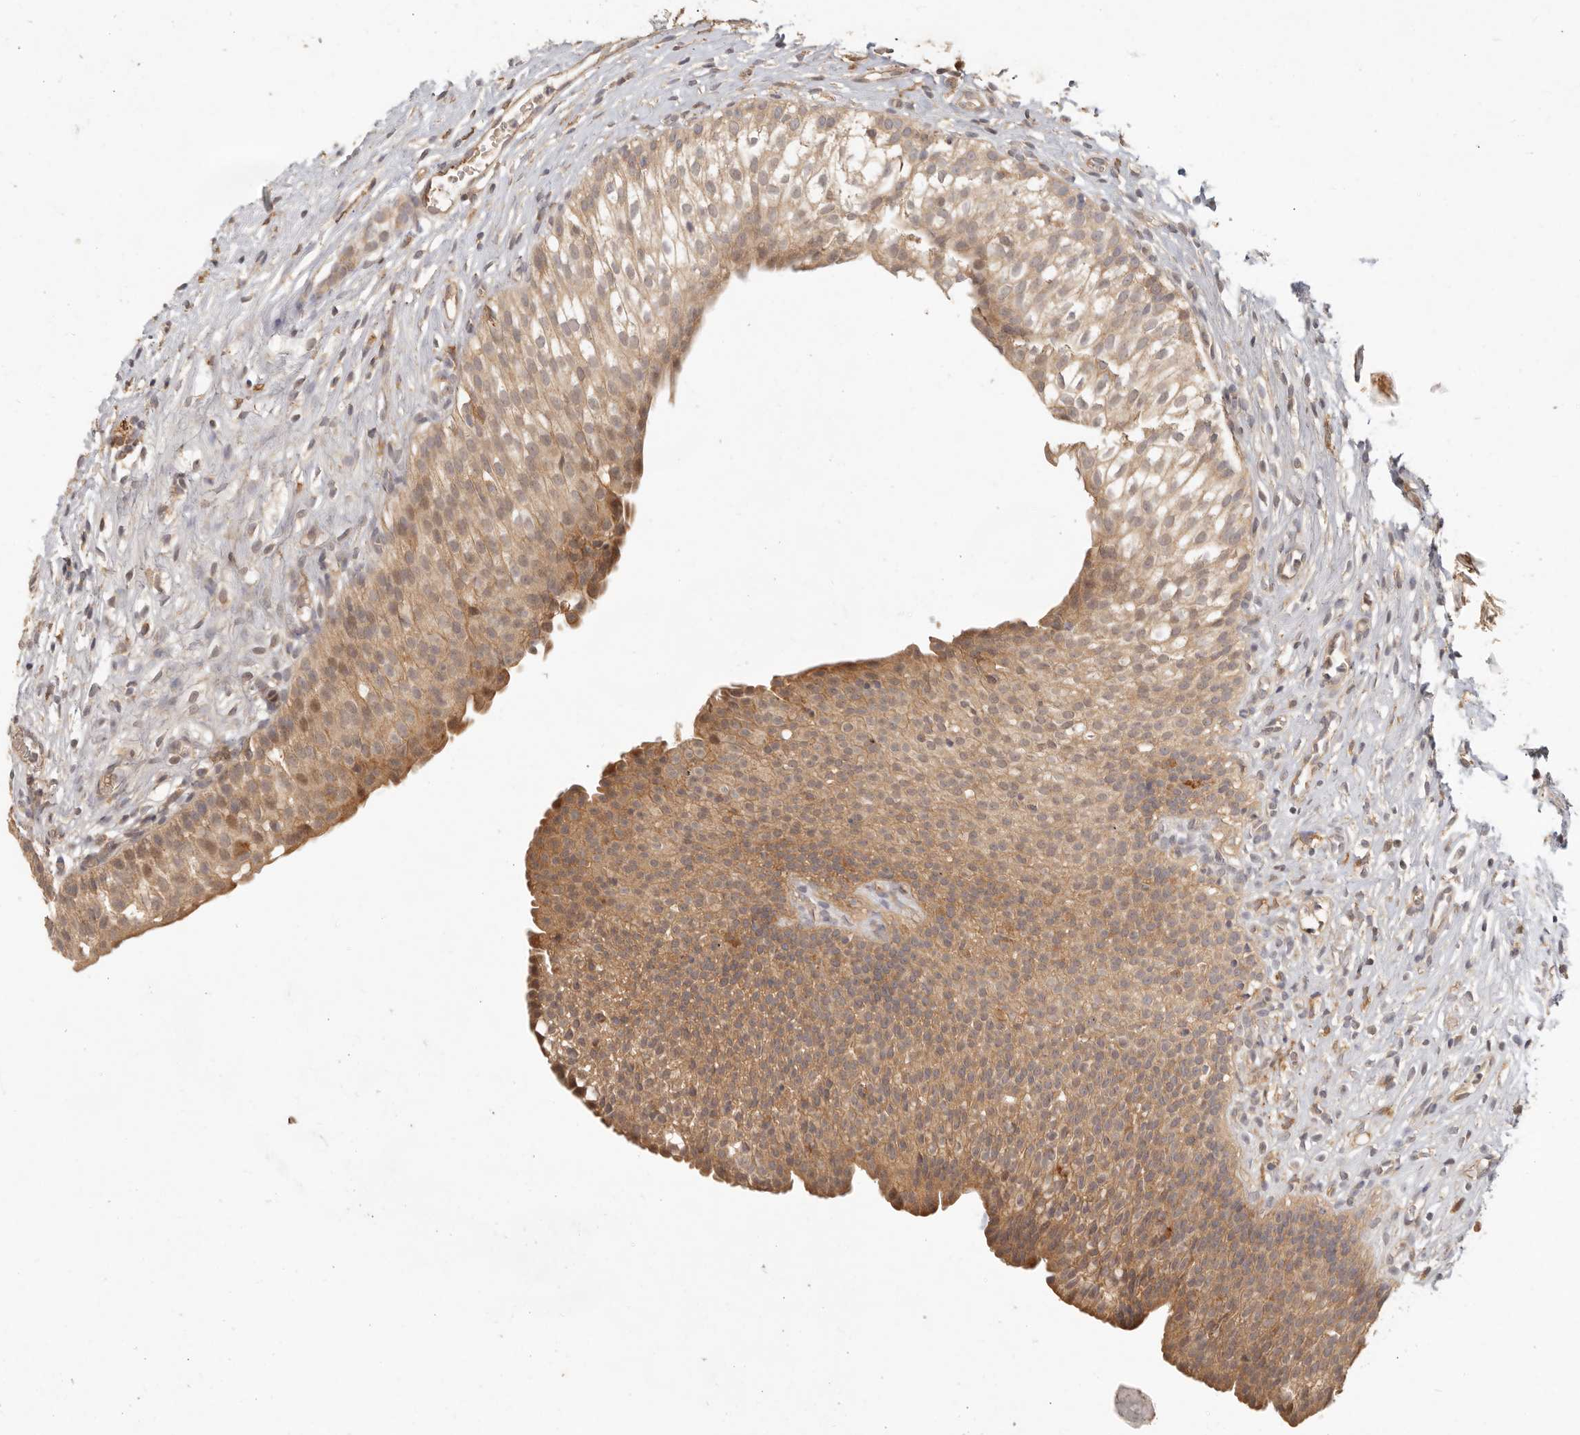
{"staining": {"intensity": "moderate", "quantity": ">75%", "location": "cytoplasmic/membranous"}, "tissue": "urinary bladder", "cell_type": "Urothelial cells", "image_type": "normal", "snomed": [{"axis": "morphology", "description": "Normal tissue, NOS"}, {"axis": "topography", "description": "Urinary bladder"}], "caption": "Moderate cytoplasmic/membranous protein expression is identified in approximately >75% of urothelial cells in urinary bladder.", "gene": "VIPR1", "patient": {"sex": "male", "age": 1}}